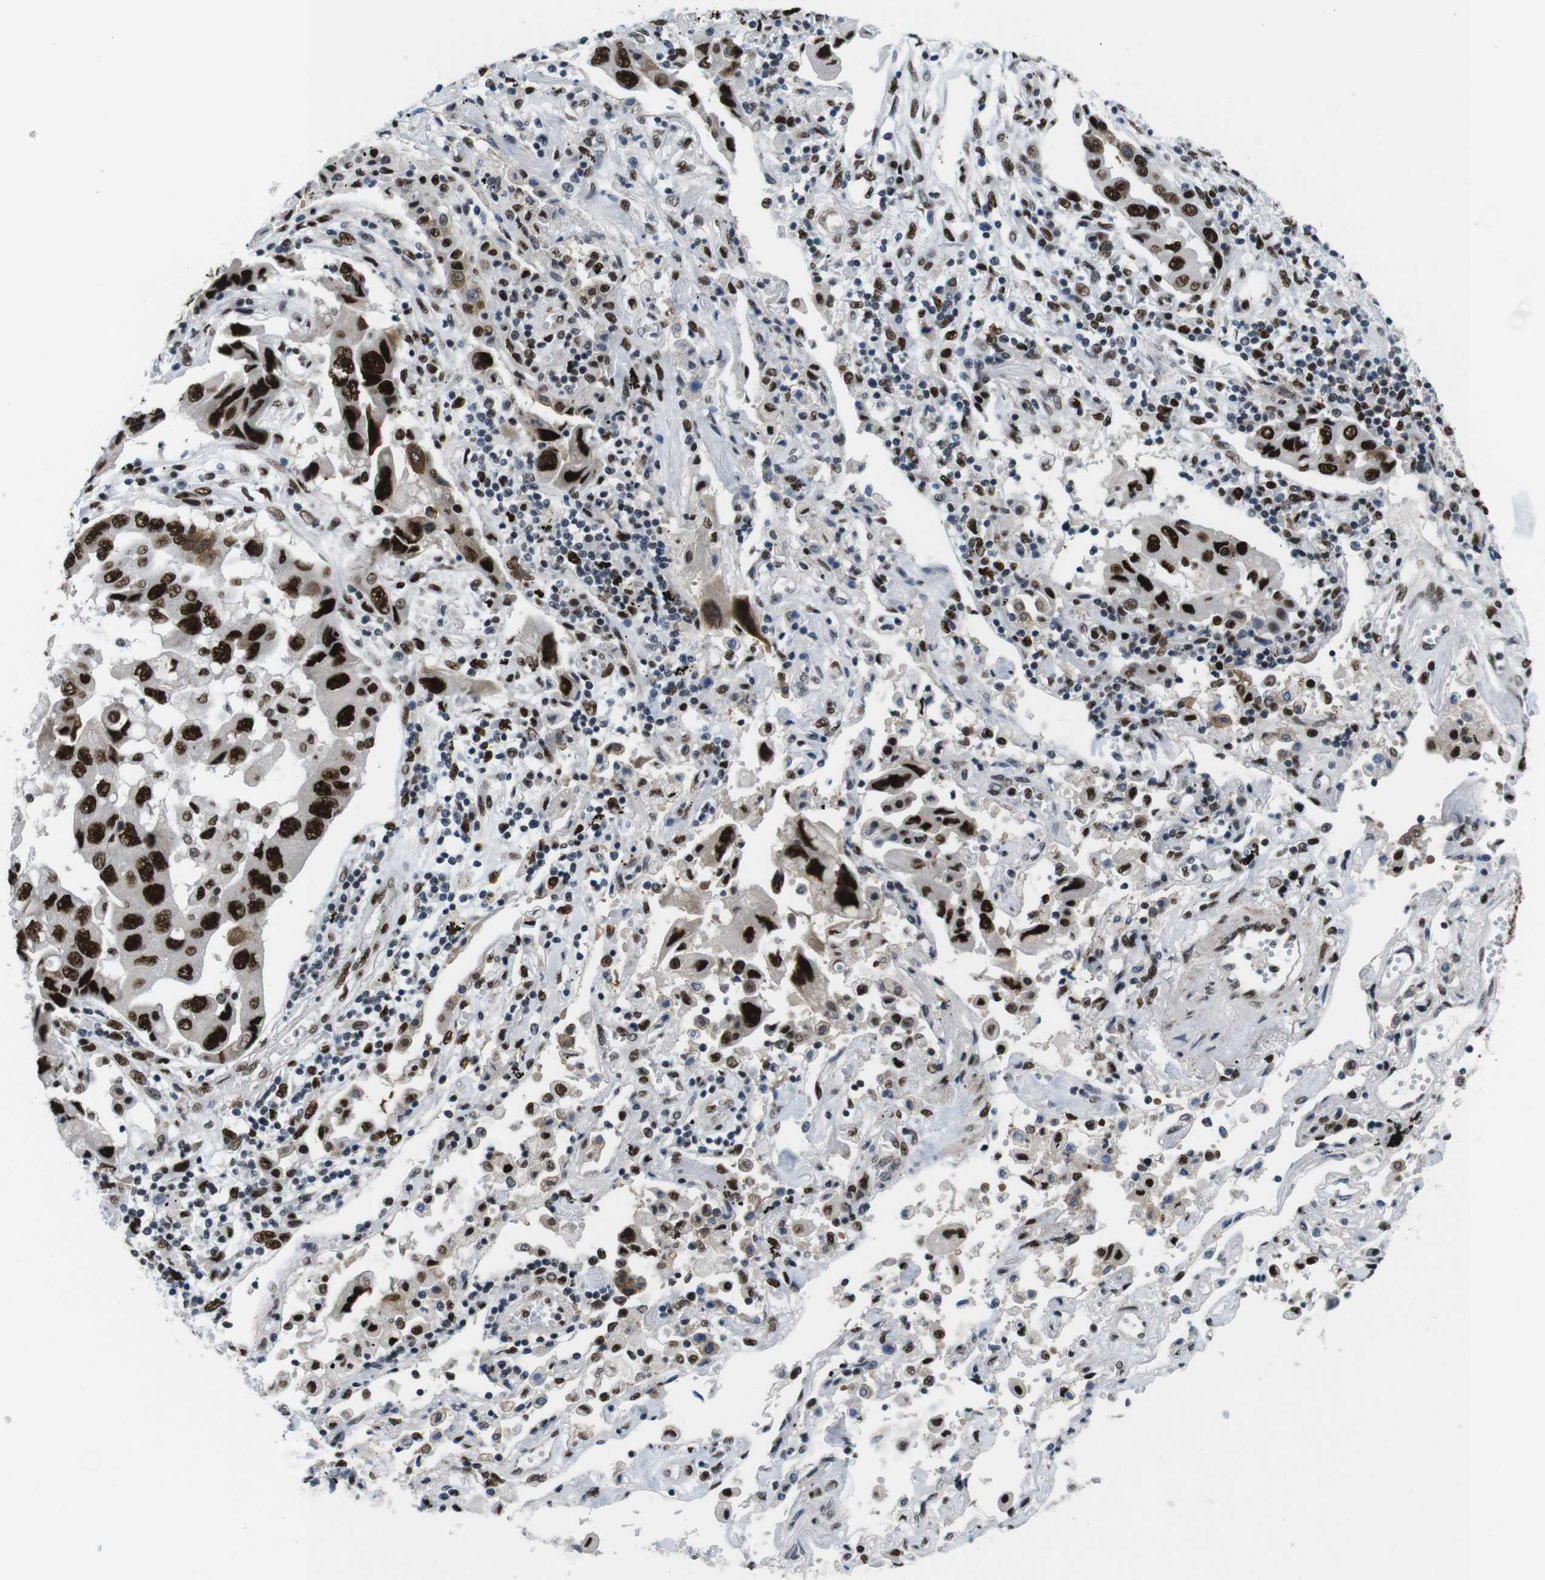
{"staining": {"intensity": "strong", "quantity": ">75%", "location": "nuclear"}, "tissue": "lung cancer", "cell_type": "Tumor cells", "image_type": "cancer", "snomed": [{"axis": "morphology", "description": "Adenocarcinoma, NOS"}, {"axis": "topography", "description": "Lung"}], "caption": "This is an image of IHC staining of lung adenocarcinoma, which shows strong expression in the nuclear of tumor cells.", "gene": "PSME3", "patient": {"sex": "female", "age": 65}}